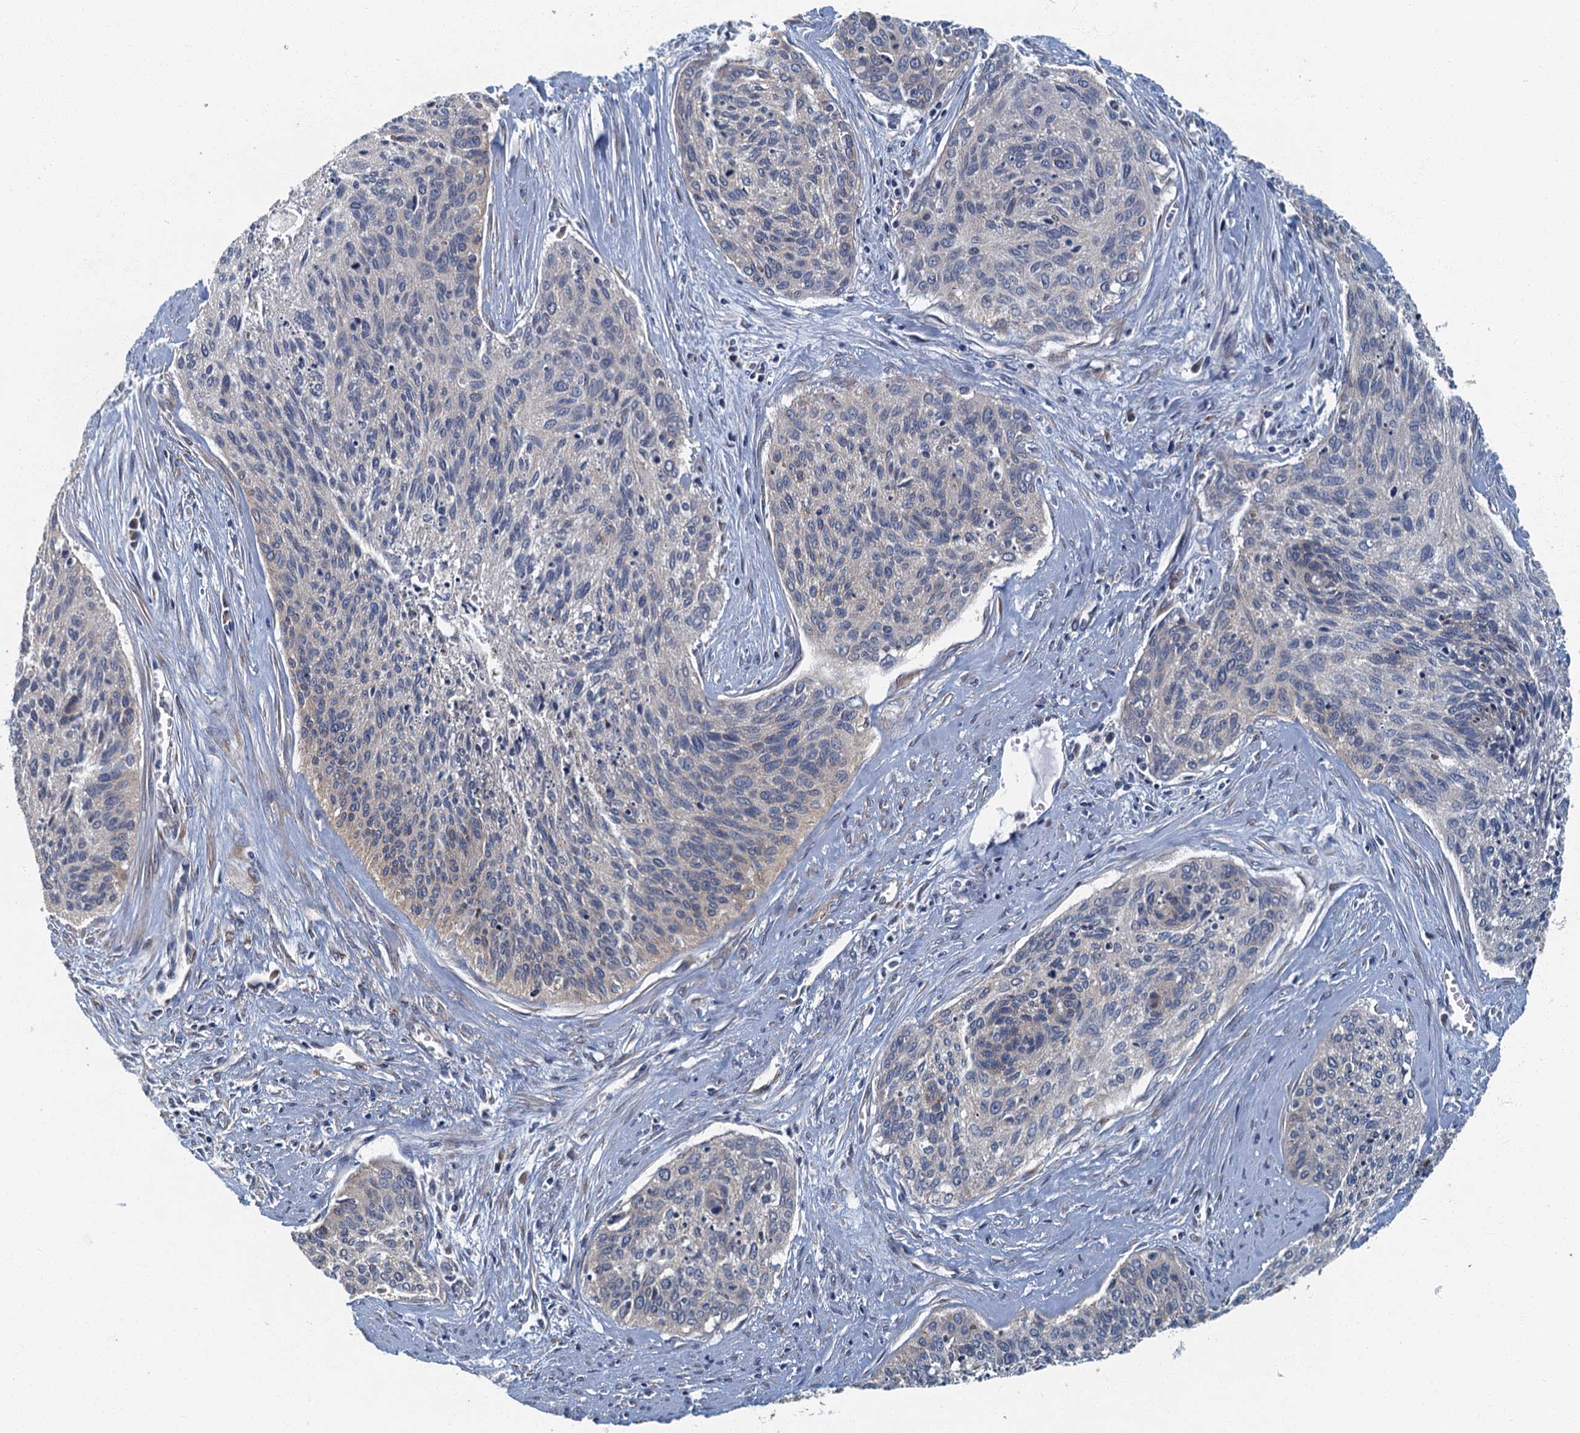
{"staining": {"intensity": "negative", "quantity": "none", "location": "none"}, "tissue": "cervical cancer", "cell_type": "Tumor cells", "image_type": "cancer", "snomed": [{"axis": "morphology", "description": "Squamous cell carcinoma, NOS"}, {"axis": "topography", "description": "Cervix"}], "caption": "IHC histopathology image of neoplastic tissue: human squamous cell carcinoma (cervical) stained with DAB reveals no significant protein expression in tumor cells.", "gene": "DDX49", "patient": {"sex": "female", "age": 55}}